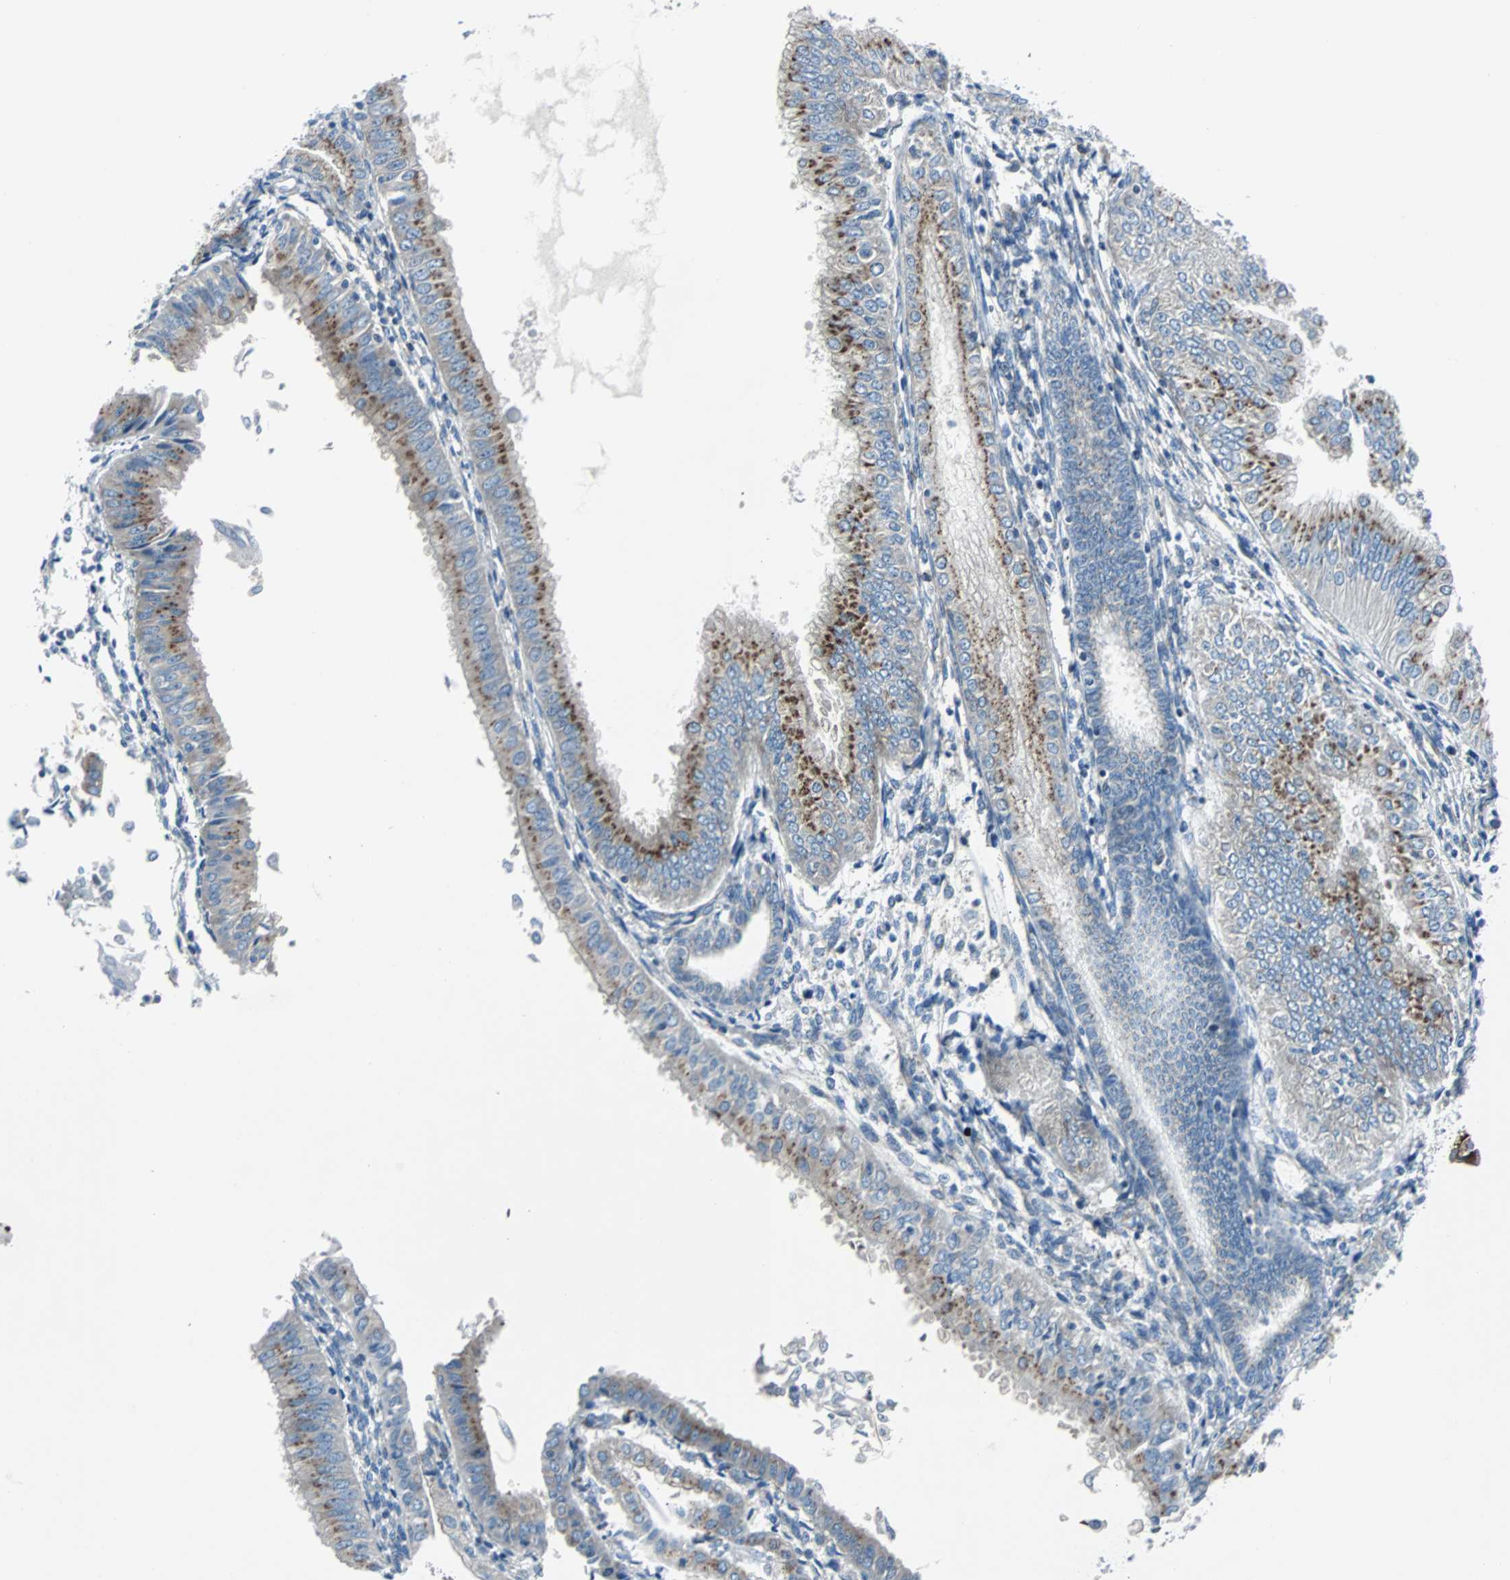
{"staining": {"intensity": "strong", "quantity": "25%-75%", "location": "cytoplasmic/membranous"}, "tissue": "endometrial cancer", "cell_type": "Tumor cells", "image_type": "cancer", "snomed": [{"axis": "morphology", "description": "Adenocarcinoma, NOS"}, {"axis": "topography", "description": "Endometrium"}], "caption": "Immunohistochemical staining of endometrial cancer demonstrates strong cytoplasmic/membranous protein positivity in about 25%-75% of tumor cells. The staining was performed using DAB (3,3'-diaminobenzidine) to visualize the protein expression in brown, while the nuclei were stained in blue with hematoxylin (Magnification: 20x).", "gene": "BBC3", "patient": {"sex": "female", "age": 53}}